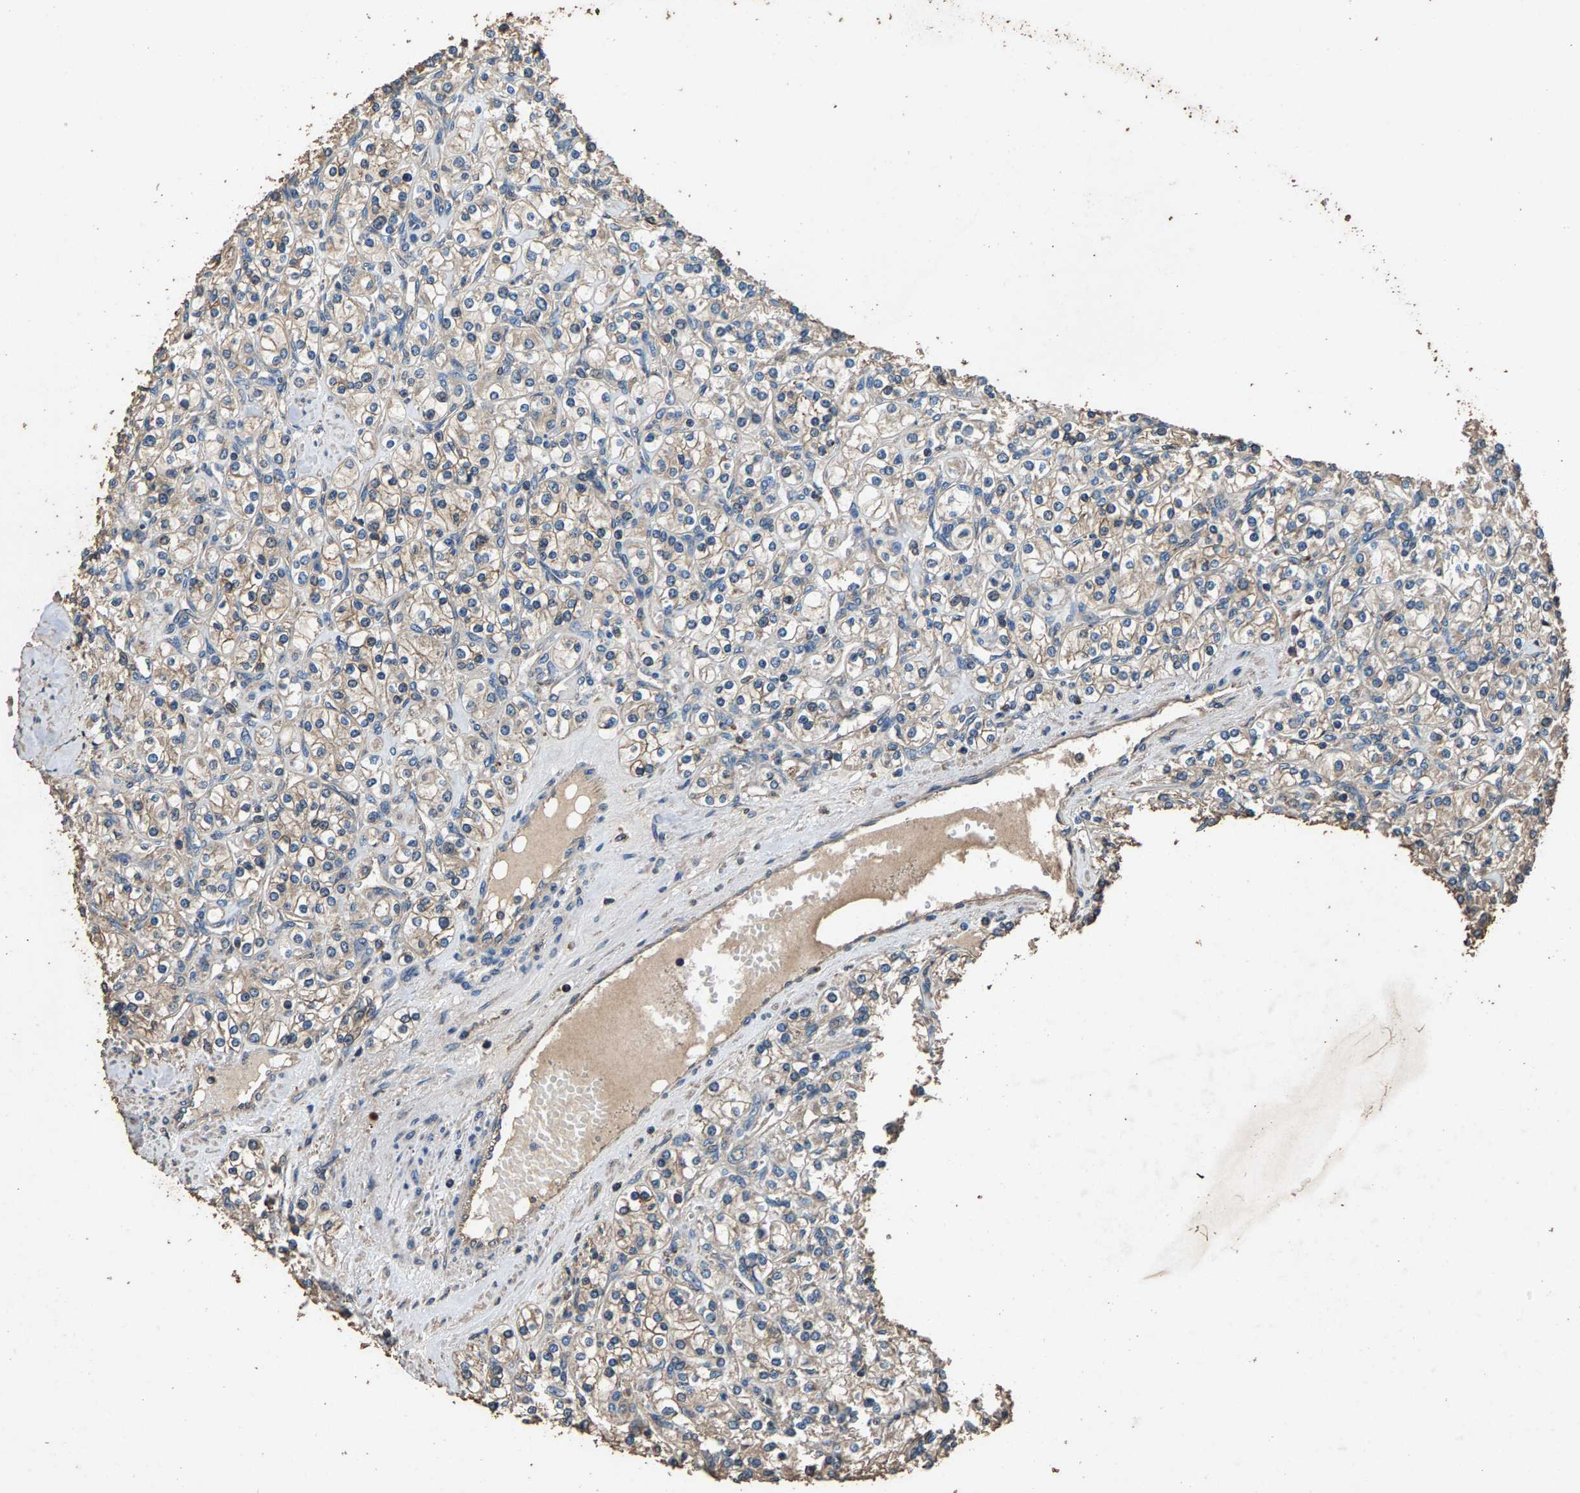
{"staining": {"intensity": "weak", "quantity": "25%-75%", "location": "cytoplasmic/membranous"}, "tissue": "renal cancer", "cell_type": "Tumor cells", "image_type": "cancer", "snomed": [{"axis": "morphology", "description": "Adenocarcinoma, NOS"}, {"axis": "topography", "description": "Kidney"}], "caption": "Protein staining shows weak cytoplasmic/membranous expression in approximately 25%-75% of tumor cells in renal cancer (adenocarcinoma).", "gene": "MRPL27", "patient": {"sex": "male", "age": 77}}